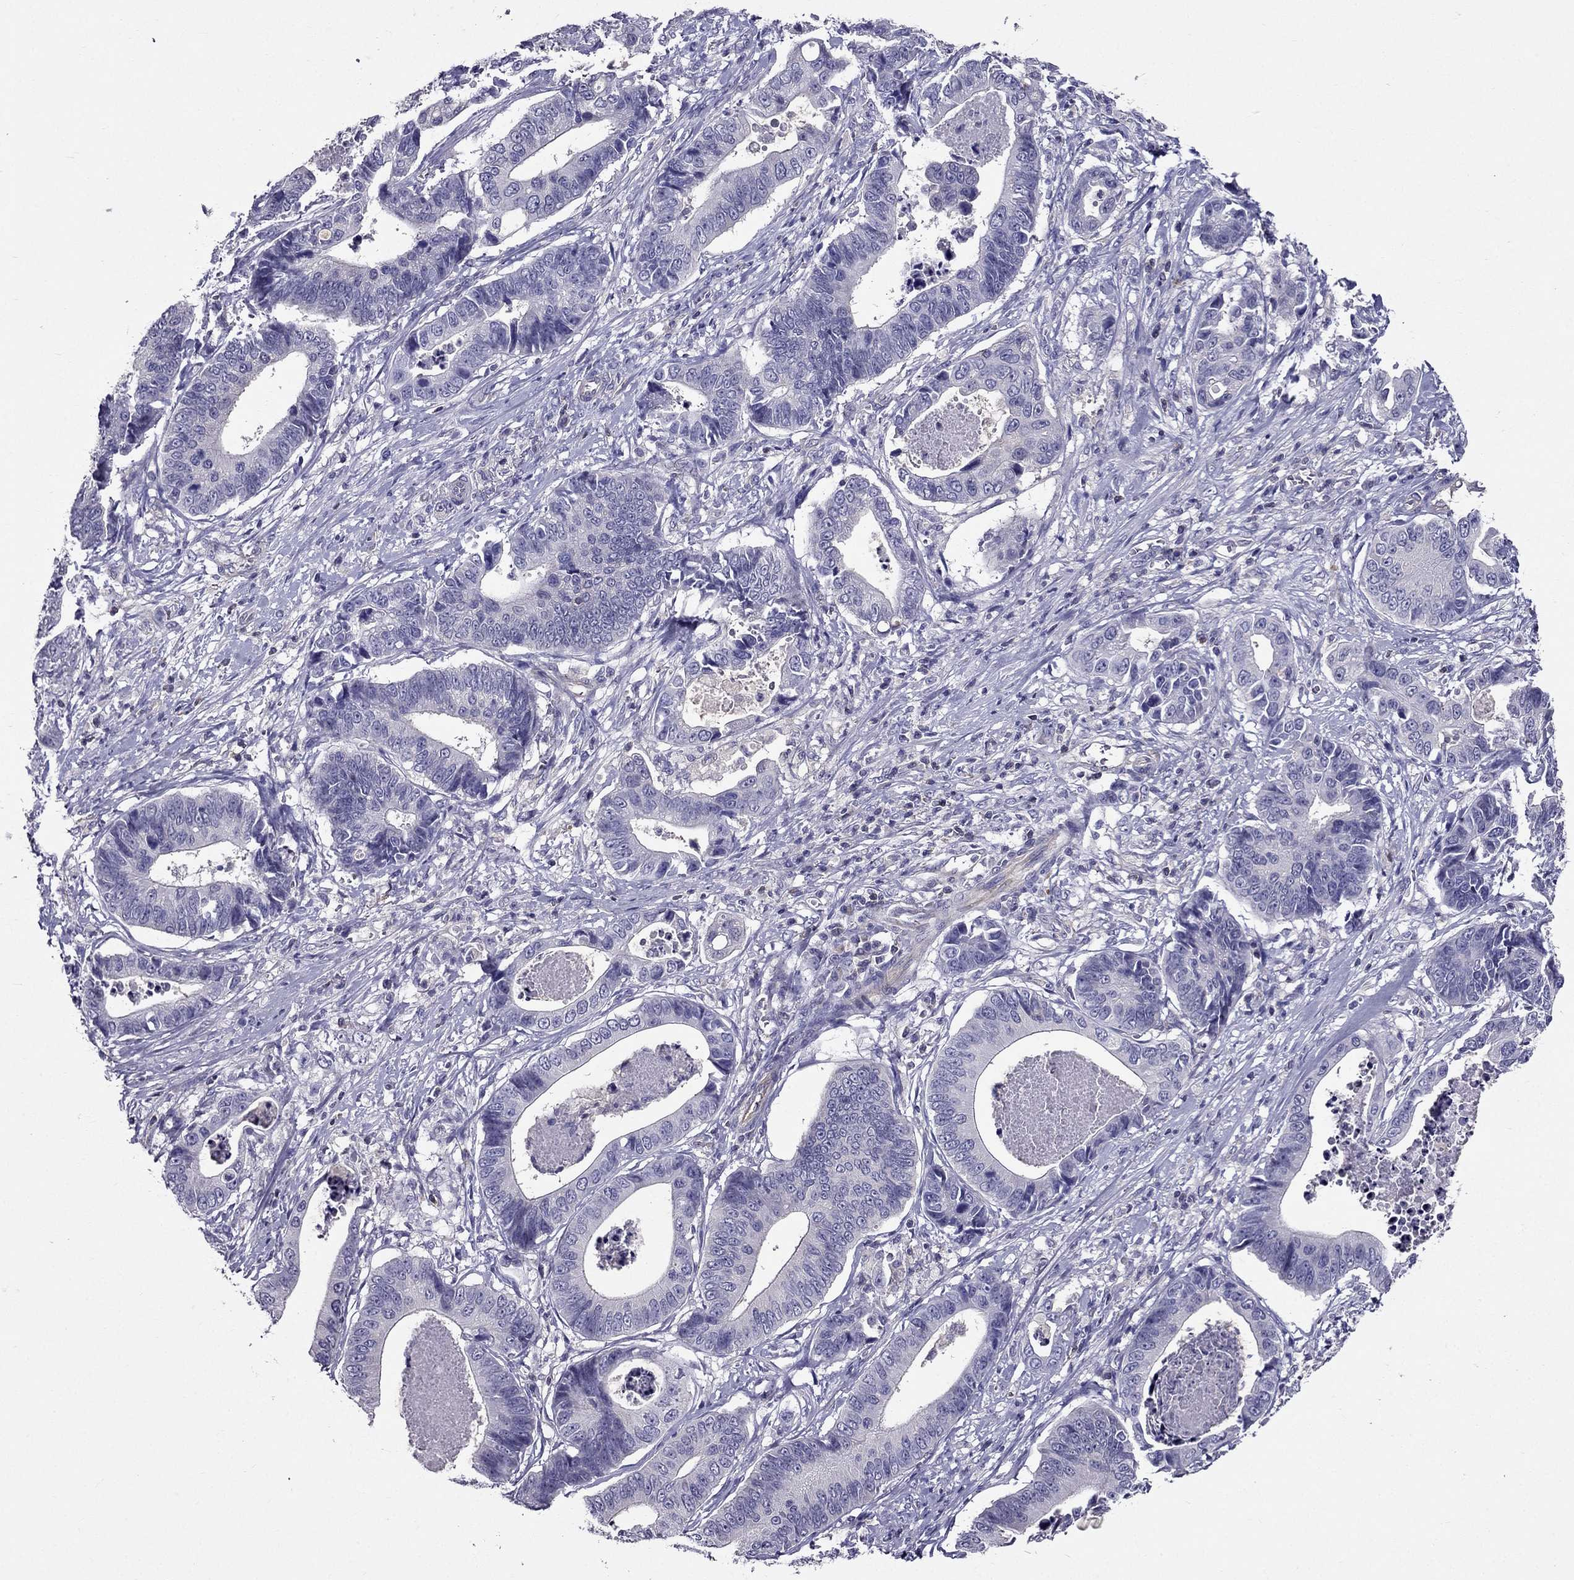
{"staining": {"intensity": "negative", "quantity": "none", "location": "none"}, "tissue": "stomach cancer", "cell_type": "Tumor cells", "image_type": "cancer", "snomed": [{"axis": "morphology", "description": "Adenocarcinoma, NOS"}, {"axis": "topography", "description": "Stomach"}], "caption": "This is an immunohistochemistry (IHC) histopathology image of human adenocarcinoma (stomach). There is no positivity in tumor cells.", "gene": "AAK1", "patient": {"sex": "male", "age": 84}}